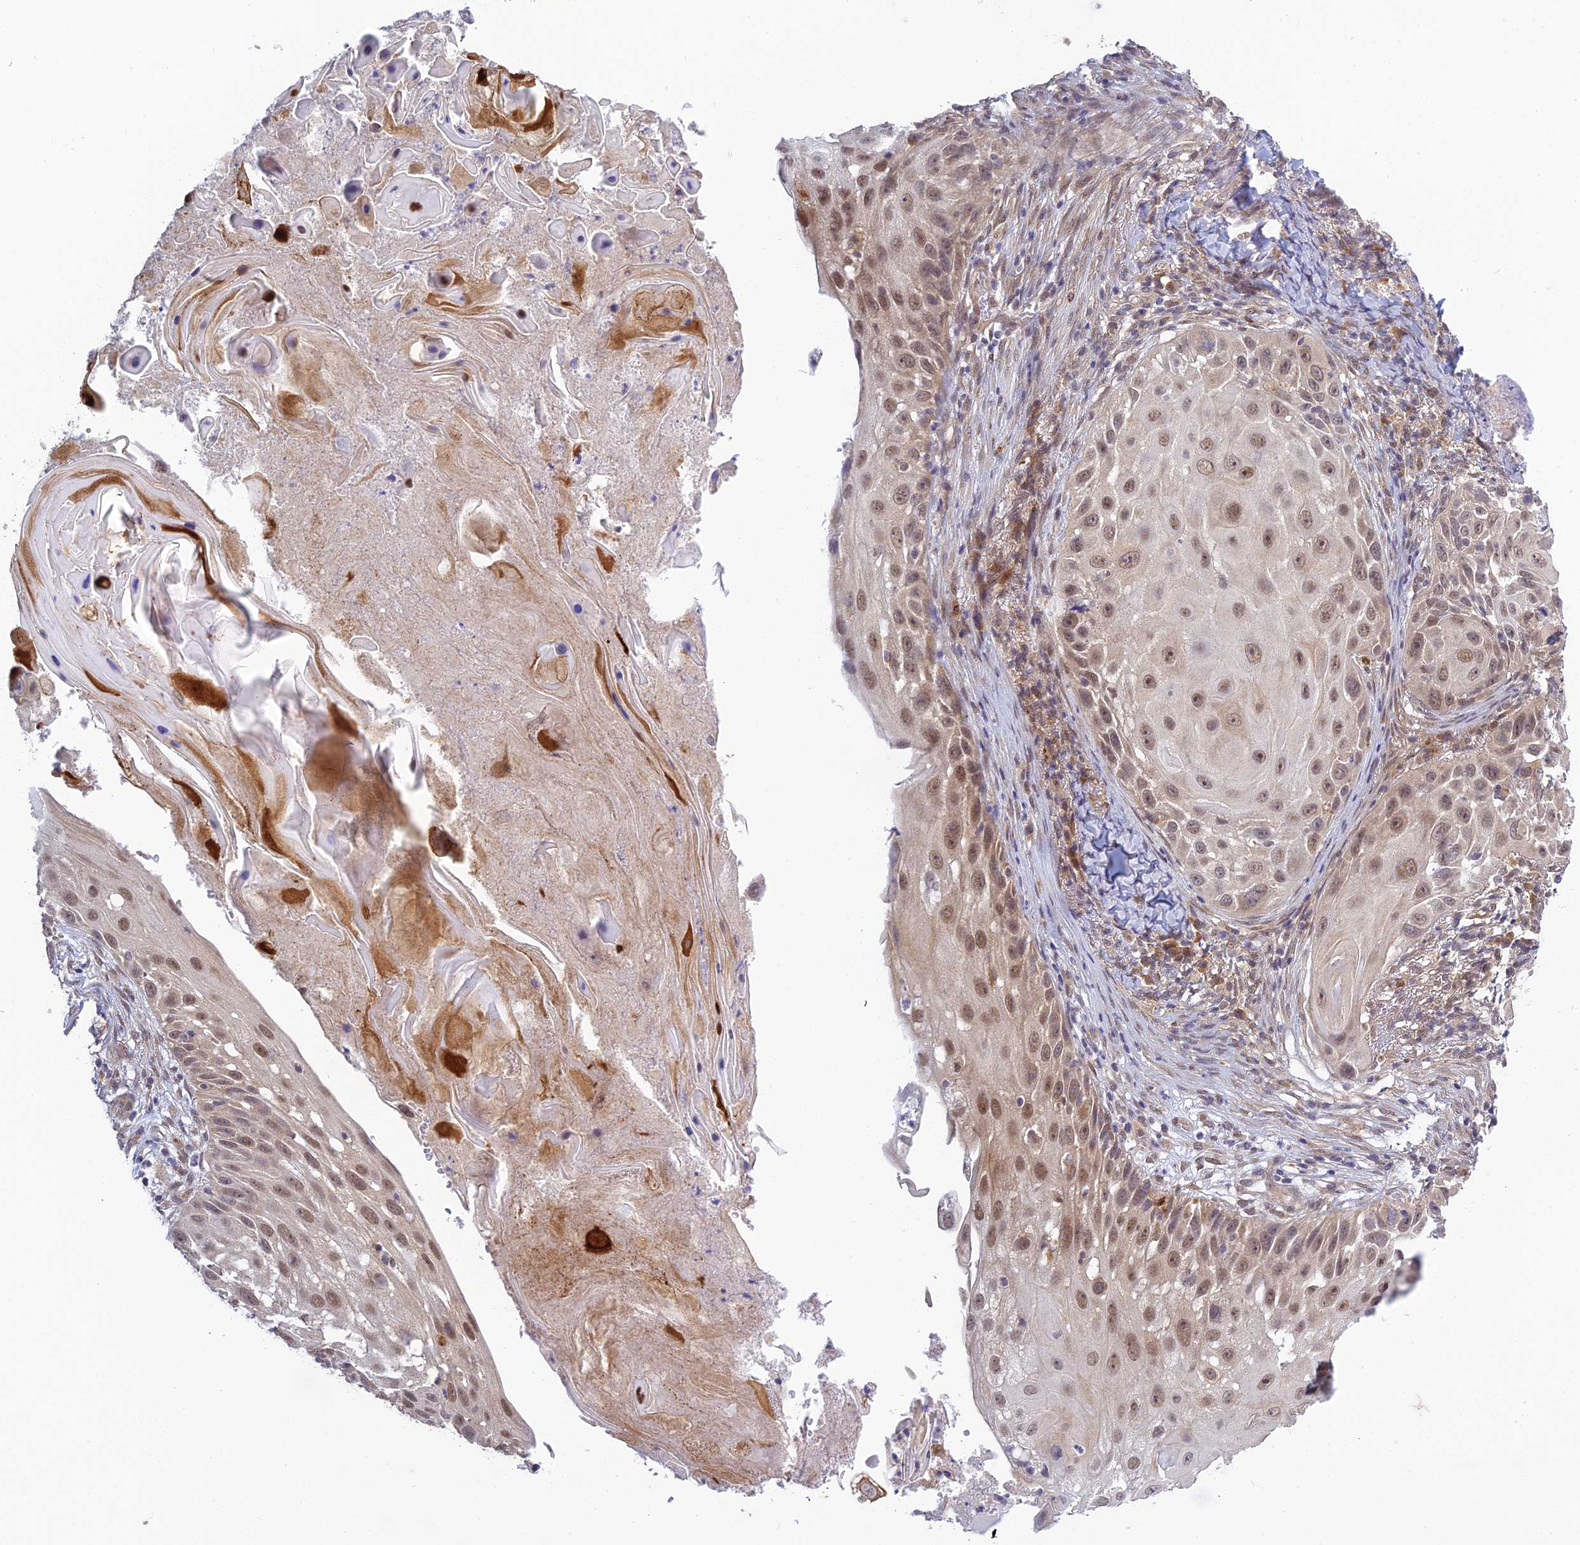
{"staining": {"intensity": "moderate", "quantity": "25%-75%", "location": "cytoplasmic/membranous,nuclear"}, "tissue": "skin cancer", "cell_type": "Tumor cells", "image_type": "cancer", "snomed": [{"axis": "morphology", "description": "Squamous cell carcinoma, NOS"}, {"axis": "topography", "description": "Skin"}], "caption": "This is a histology image of immunohistochemistry staining of skin cancer (squamous cell carcinoma), which shows moderate positivity in the cytoplasmic/membranous and nuclear of tumor cells.", "gene": "SKIC8", "patient": {"sex": "female", "age": 44}}